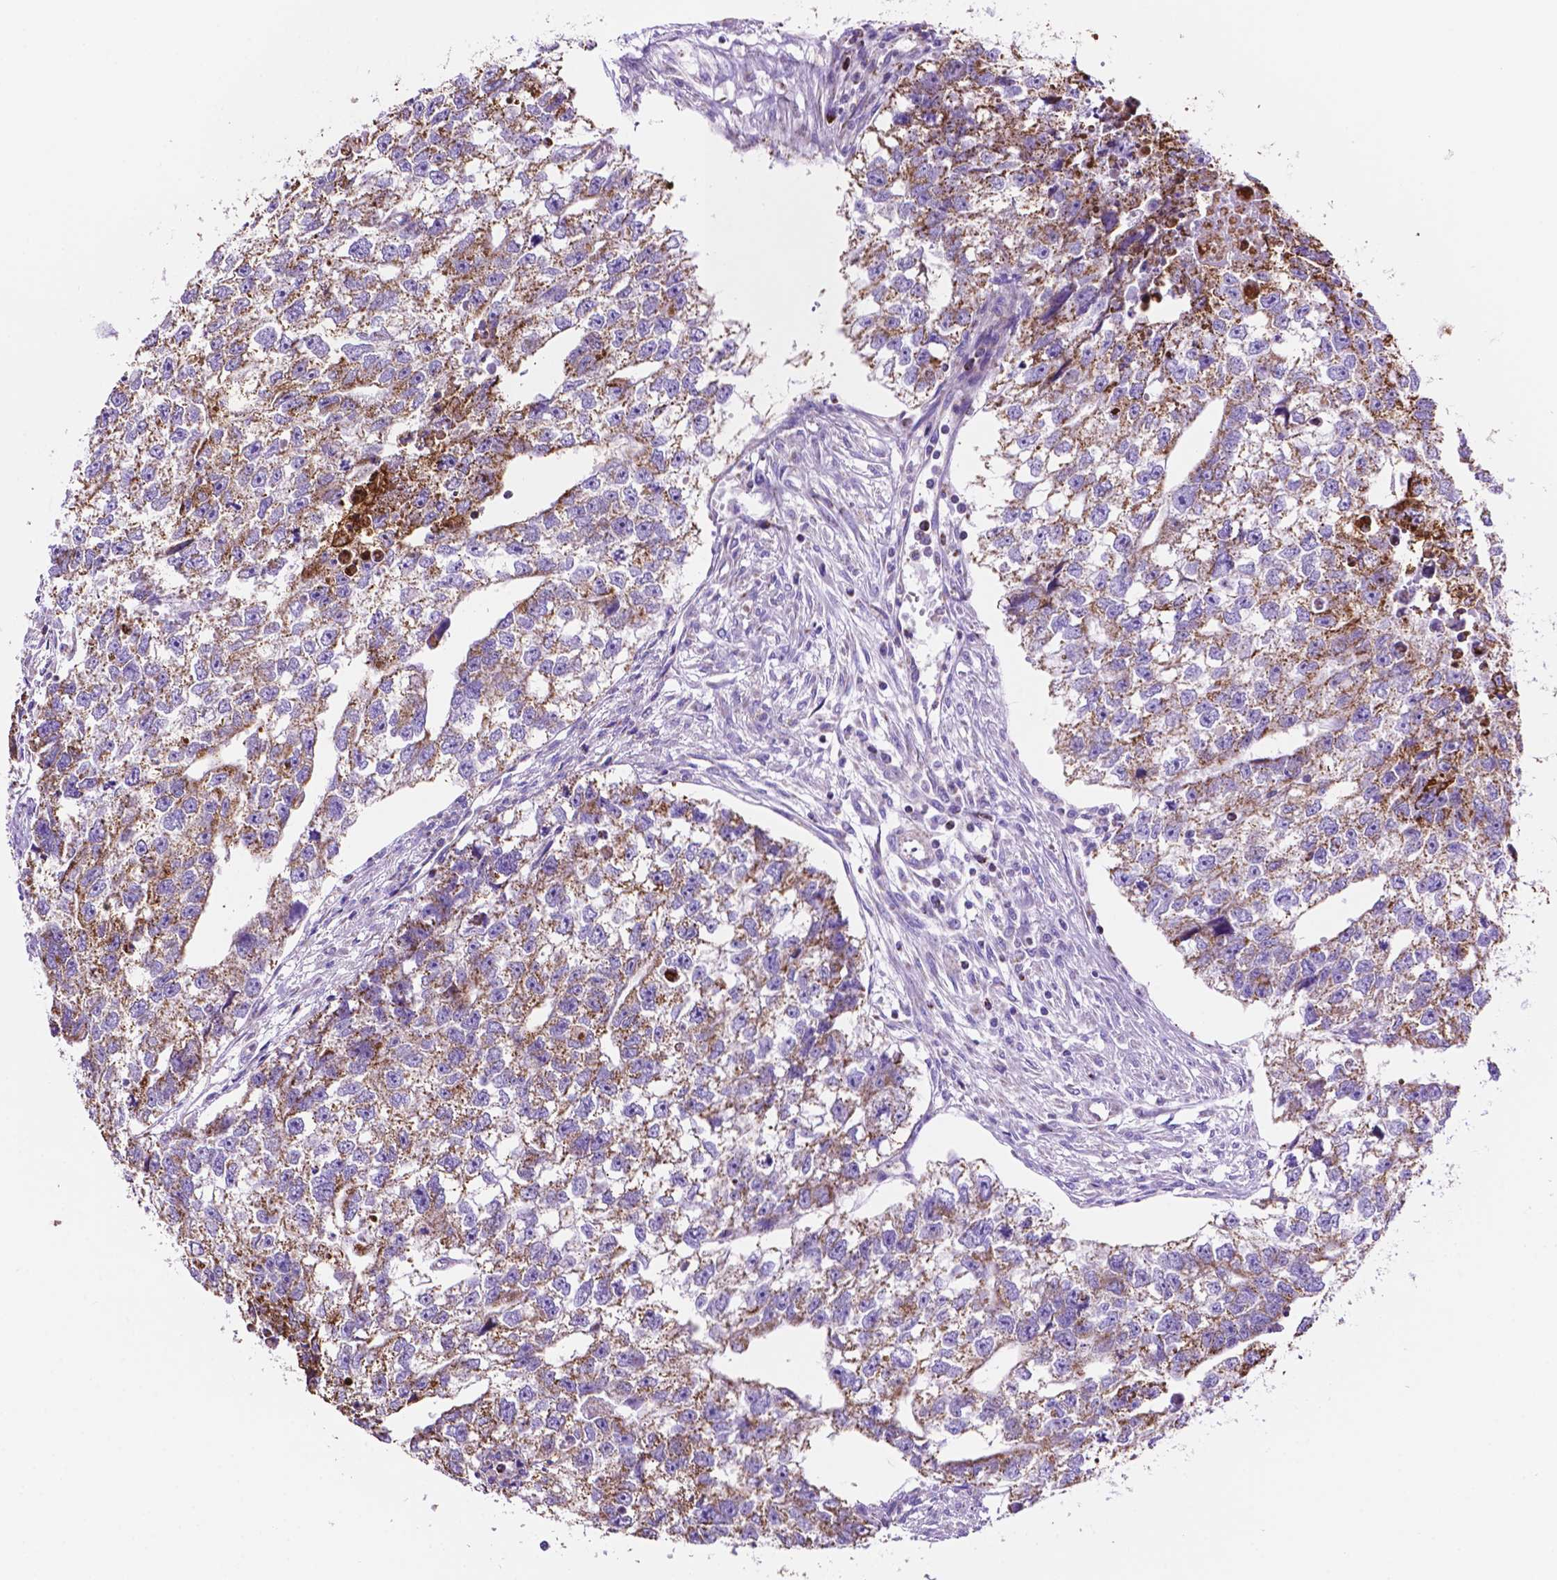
{"staining": {"intensity": "moderate", "quantity": ">75%", "location": "cytoplasmic/membranous"}, "tissue": "testis cancer", "cell_type": "Tumor cells", "image_type": "cancer", "snomed": [{"axis": "morphology", "description": "Carcinoma, Embryonal, NOS"}, {"axis": "morphology", "description": "Teratoma, malignant, NOS"}, {"axis": "topography", "description": "Testis"}], "caption": "The image shows immunohistochemical staining of embryonal carcinoma (testis). There is moderate cytoplasmic/membranous staining is identified in about >75% of tumor cells. The staining was performed using DAB (3,3'-diaminobenzidine) to visualize the protein expression in brown, while the nuclei were stained in blue with hematoxylin (Magnification: 20x).", "gene": "GDPD5", "patient": {"sex": "male", "age": 44}}